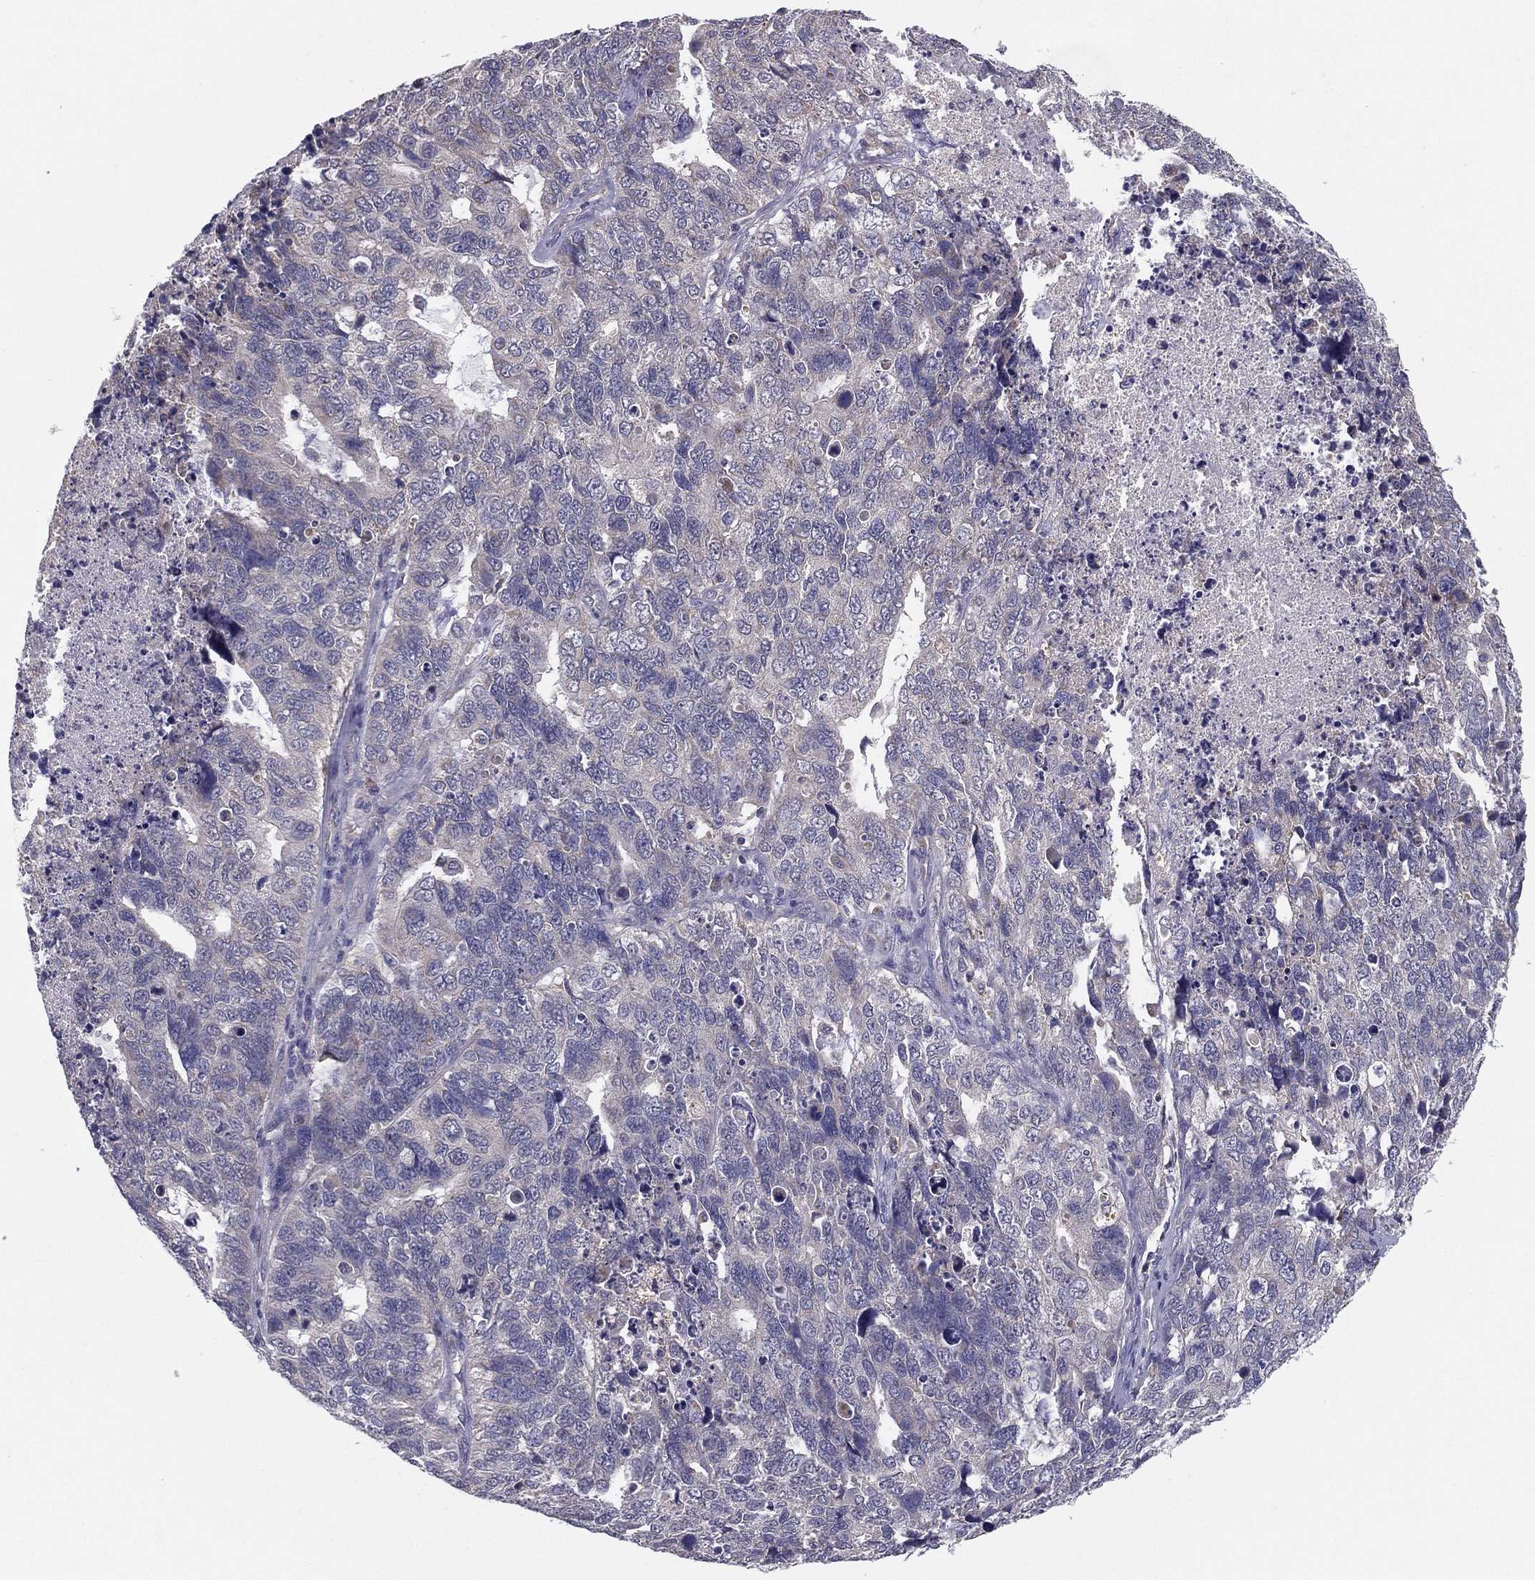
{"staining": {"intensity": "negative", "quantity": "none", "location": "none"}, "tissue": "cervical cancer", "cell_type": "Tumor cells", "image_type": "cancer", "snomed": [{"axis": "morphology", "description": "Squamous cell carcinoma, NOS"}, {"axis": "topography", "description": "Cervix"}], "caption": "DAB (3,3'-diaminobenzidine) immunohistochemical staining of human cervical cancer (squamous cell carcinoma) displays no significant staining in tumor cells.", "gene": "PCSK1", "patient": {"sex": "female", "age": 63}}